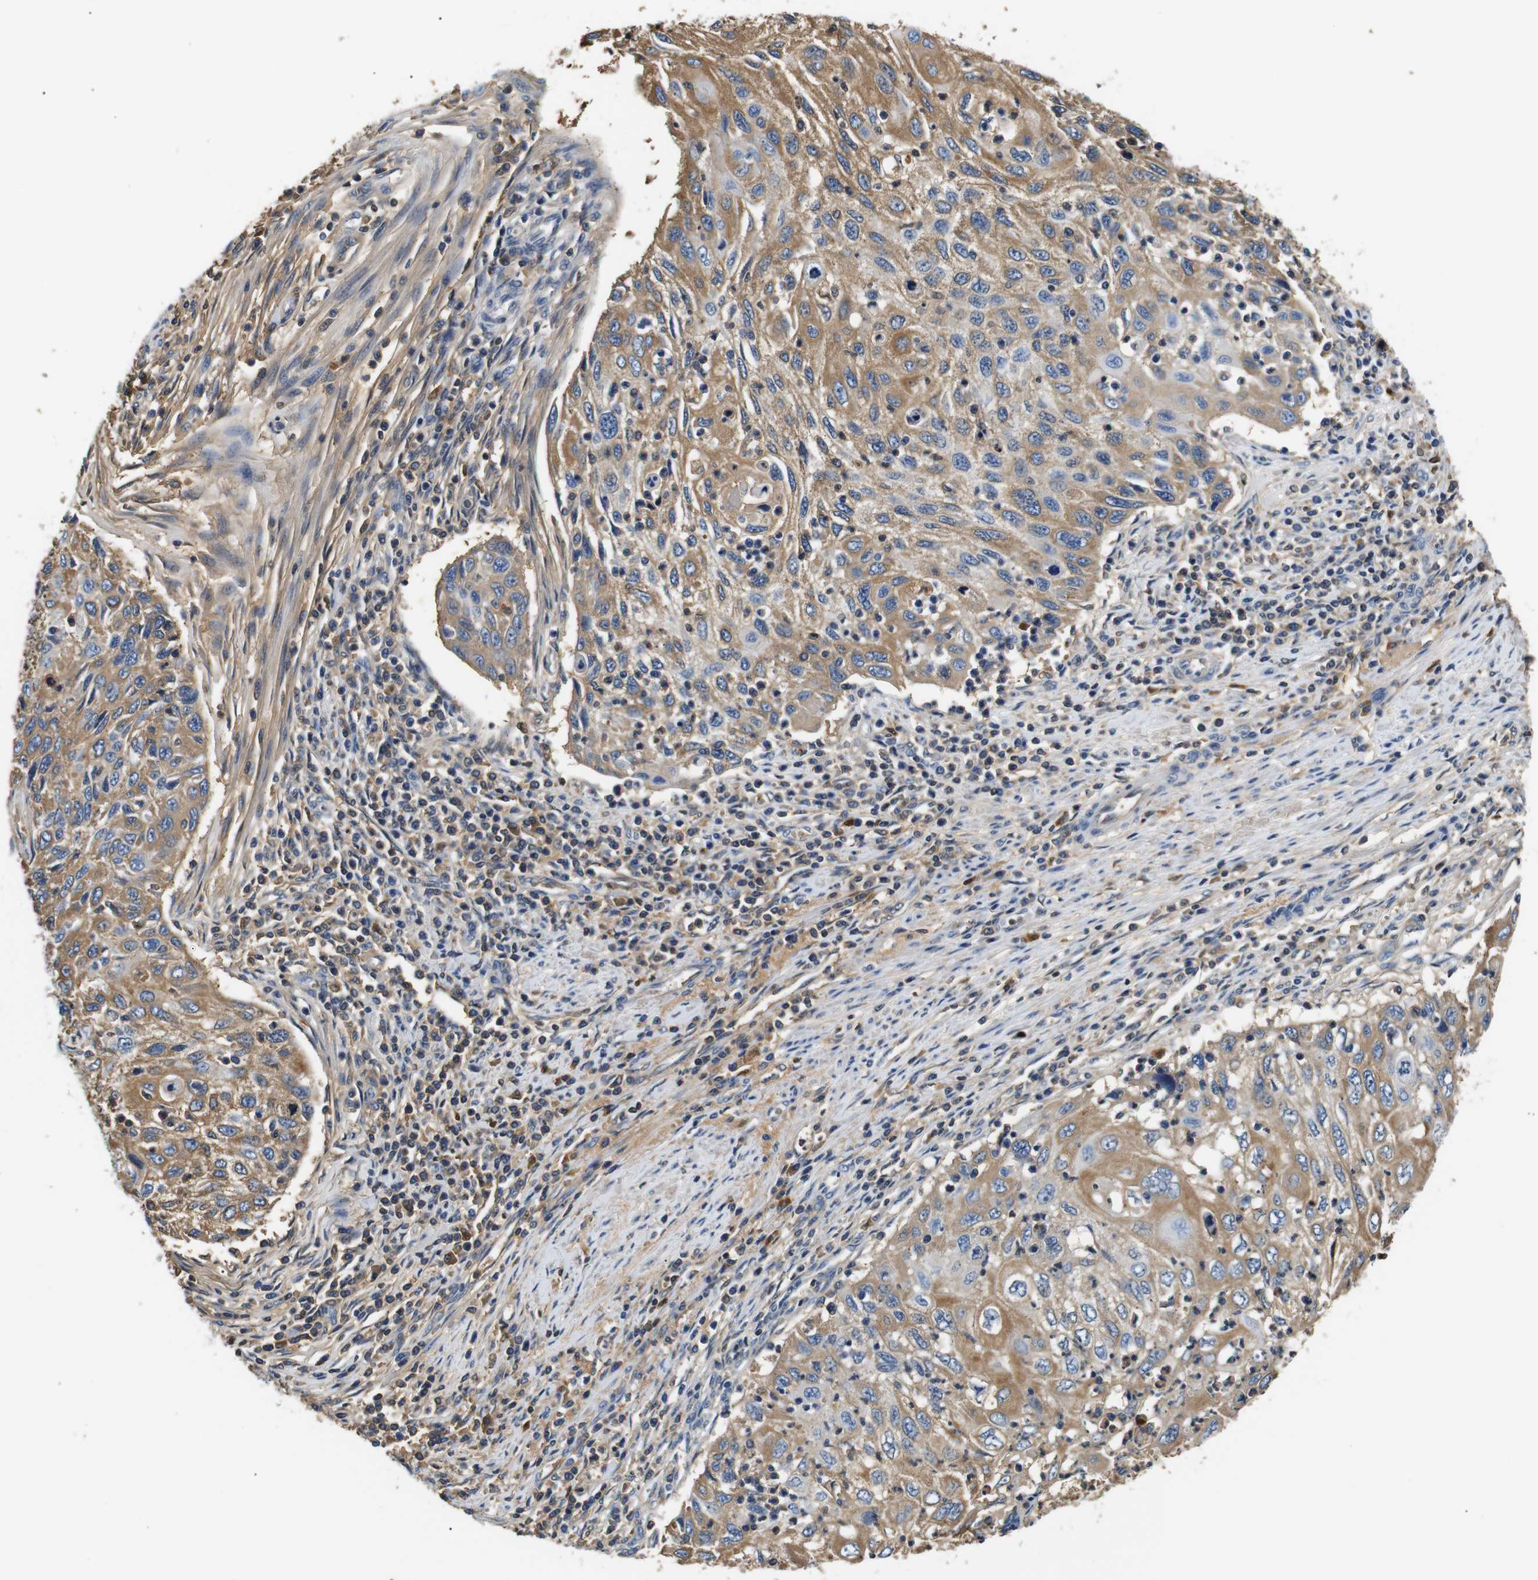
{"staining": {"intensity": "moderate", "quantity": ">75%", "location": "cytoplasmic/membranous"}, "tissue": "cervical cancer", "cell_type": "Tumor cells", "image_type": "cancer", "snomed": [{"axis": "morphology", "description": "Squamous cell carcinoma, NOS"}, {"axis": "topography", "description": "Cervix"}], "caption": "Immunohistochemistry of human cervical cancer displays medium levels of moderate cytoplasmic/membranous expression in about >75% of tumor cells. Using DAB (brown) and hematoxylin (blue) stains, captured at high magnification using brightfield microscopy.", "gene": "LHCGR", "patient": {"sex": "female", "age": 70}}